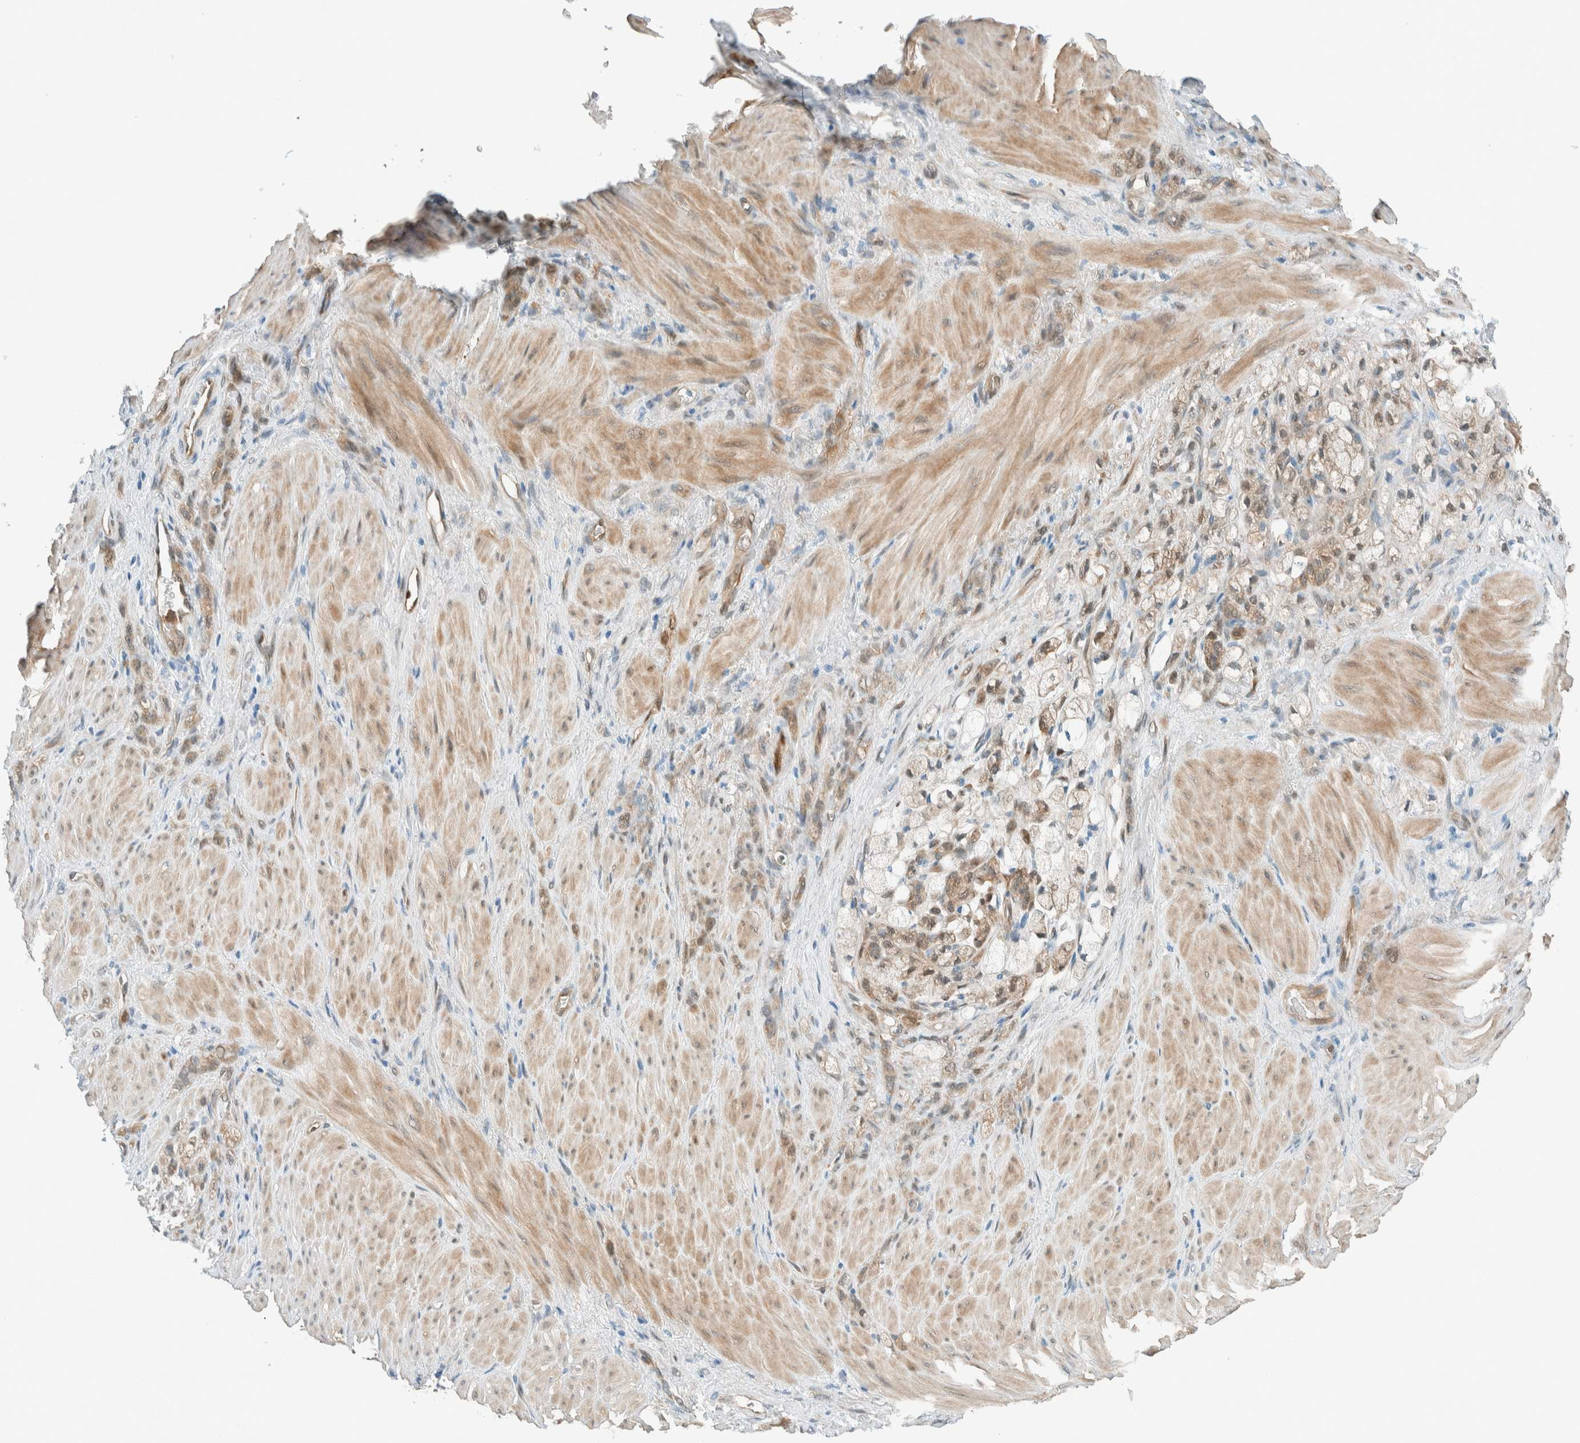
{"staining": {"intensity": "weak", "quantity": "25%-75%", "location": "cytoplasmic/membranous,nuclear"}, "tissue": "stomach cancer", "cell_type": "Tumor cells", "image_type": "cancer", "snomed": [{"axis": "morphology", "description": "Normal tissue, NOS"}, {"axis": "morphology", "description": "Adenocarcinoma, NOS"}, {"axis": "topography", "description": "Stomach"}], "caption": "Immunohistochemical staining of human adenocarcinoma (stomach) reveals low levels of weak cytoplasmic/membranous and nuclear protein positivity in about 25%-75% of tumor cells.", "gene": "NXN", "patient": {"sex": "male", "age": 82}}